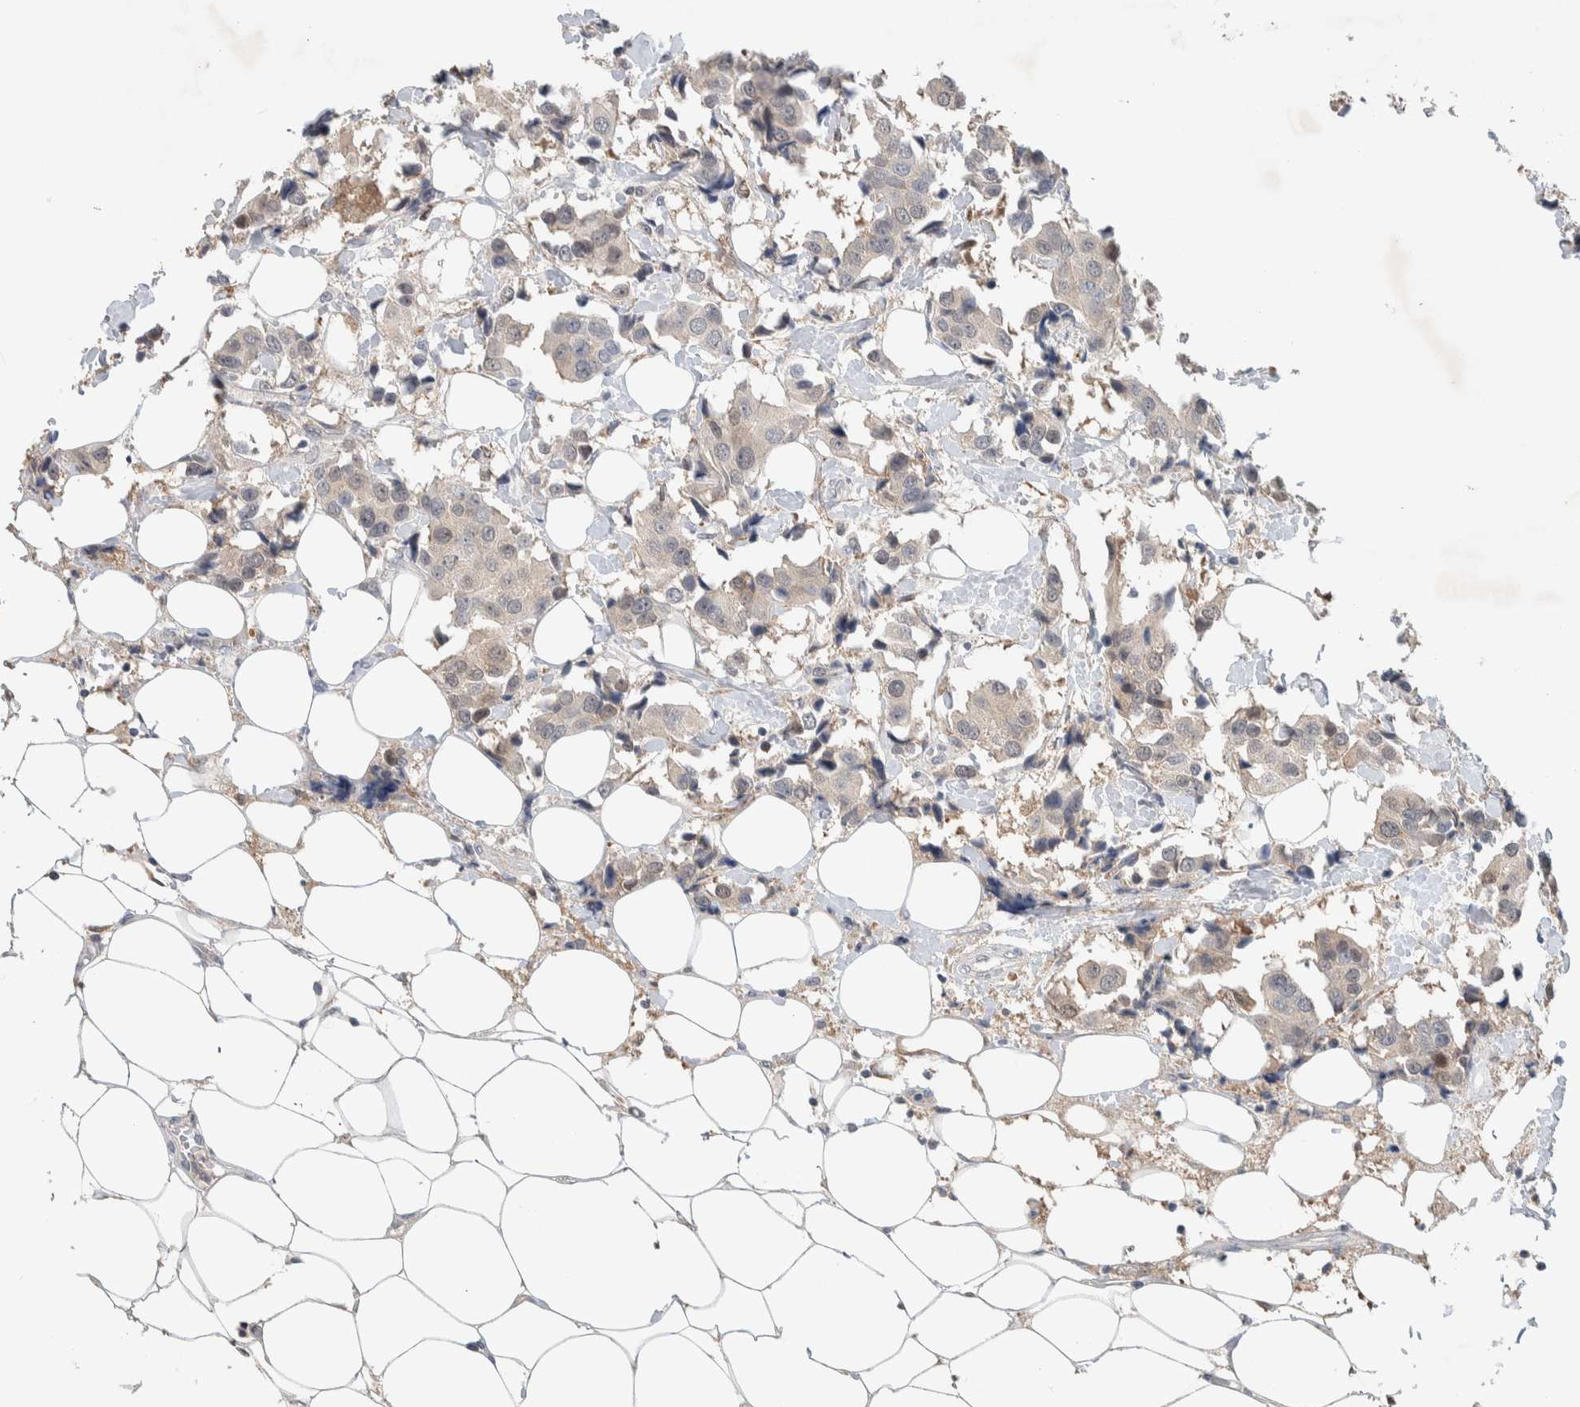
{"staining": {"intensity": "negative", "quantity": "none", "location": "none"}, "tissue": "breast cancer", "cell_type": "Tumor cells", "image_type": "cancer", "snomed": [{"axis": "morphology", "description": "Normal tissue, NOS"}, {"axis": "morphology", "description": "Duct carcinoma"}, {"axis": "topography", "description": "Breast"}], "caption": "Immunohistochemistry photomicrograph of human breast infiltrating ductal carcinoma stained for a protein (brown), which exhibits no positivity in tumor cells.", "gene": "DEPTOR", "patient": {"sex": "female", "age": 39}}